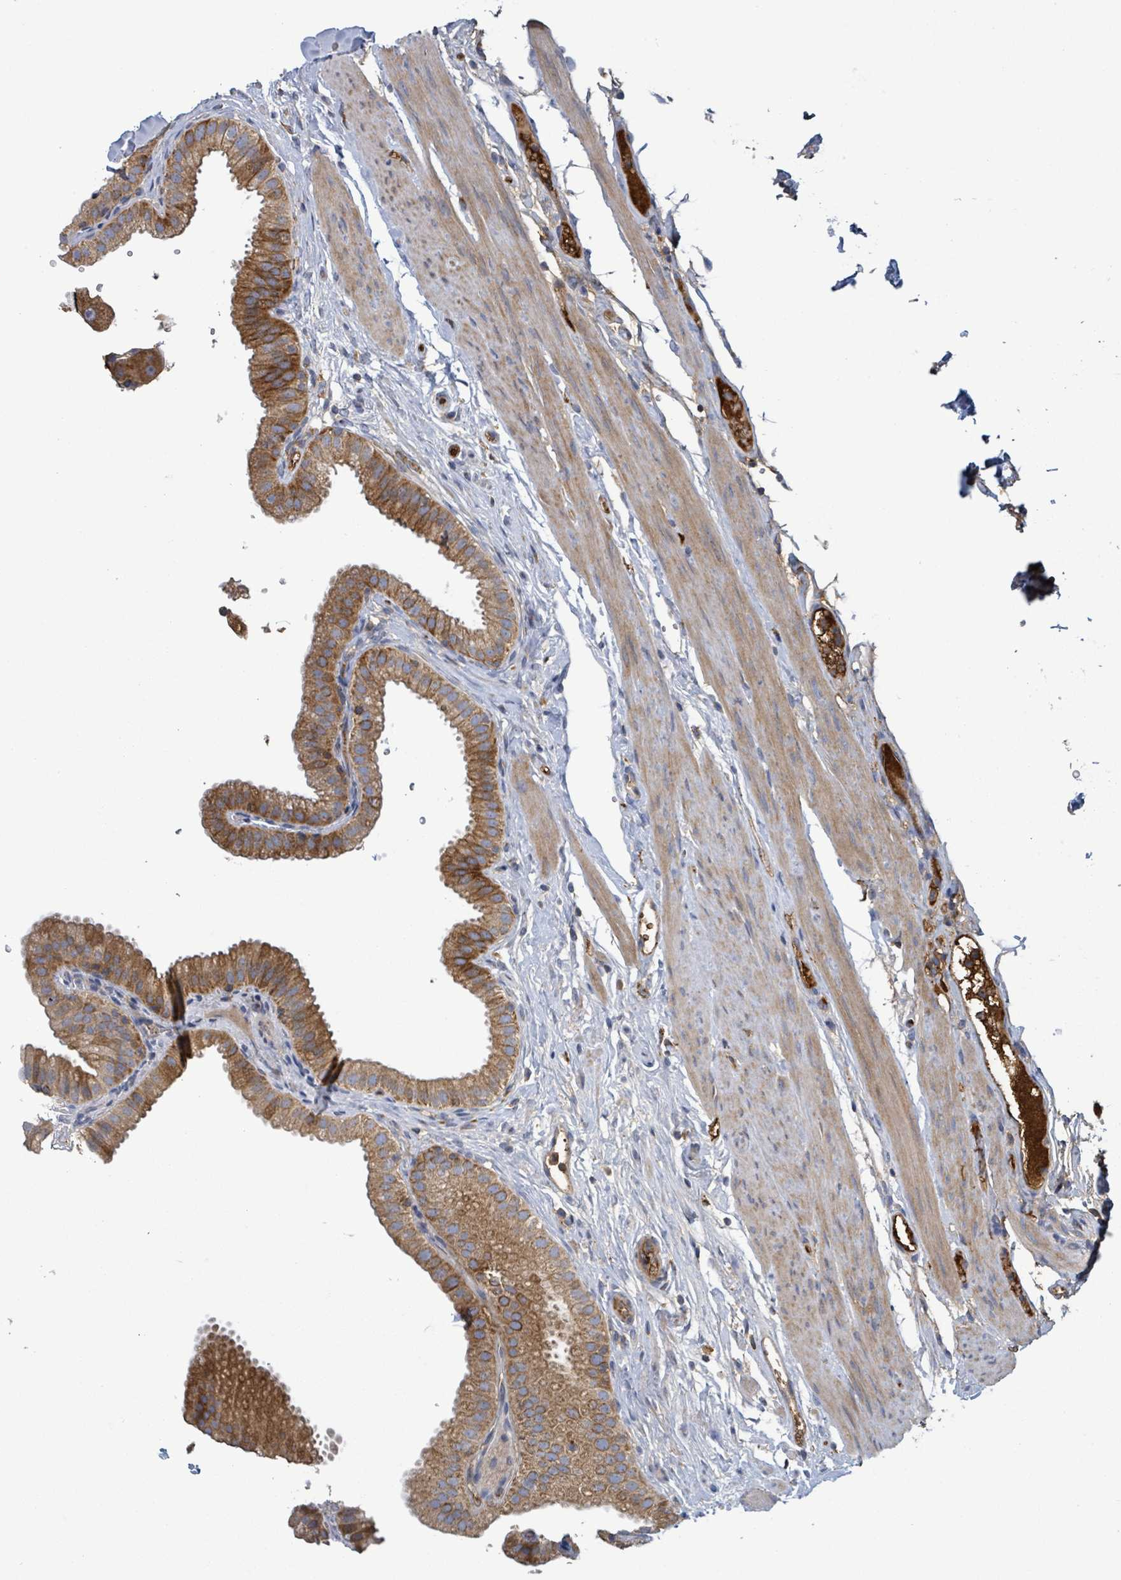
{"staining": {"intensity": "moderate", "quantity": ">75%", "location": "cytoplasmic/membranous"}, "tissue": "gallbladder", "cell_type": "Glandular cells", "image_type": "normal", "snomed": [{"axis": "morphology", "description": "Normal tissue, NOS"}, {"axis": "topography", "description": "Gallbladder"}], "caption": "Gallbladder stained with a brown dye demonstrates moderate cytoplasmic/membranous positive expression in approximately >75% of glandular cells.", "gene": "PLAAT1", "patient": {"sex": "female", "age": 61}}